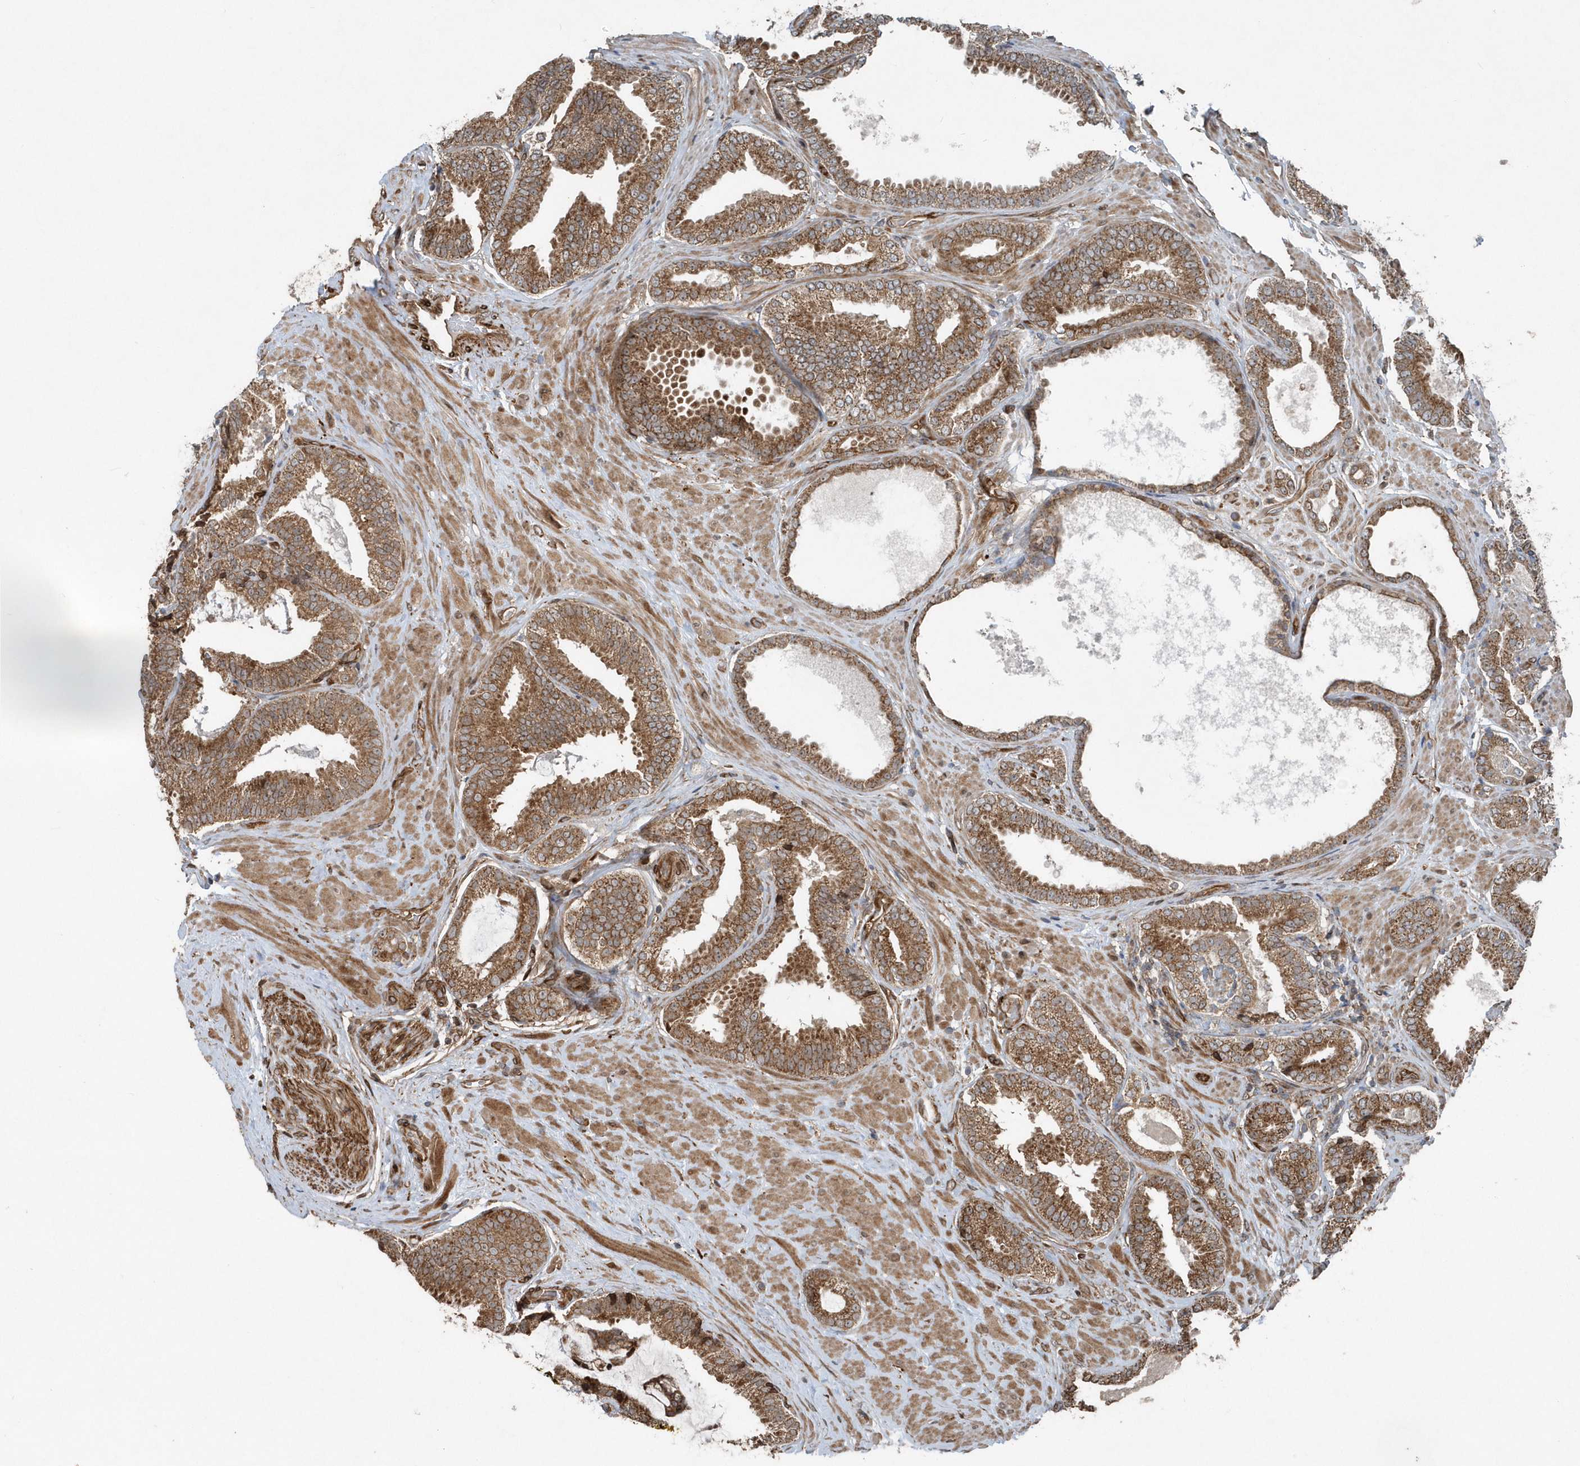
{"staining": {"intensity": "moderate", "quantity": ">75%", "location": "cytoplasmic/membranous"}, "tissue": "prostate cancer", "cell_type": "Tumor cells", "image_type": "cancer", "snomed": [{"axis": "morphology", "description": "Normal tissue, NOS"}, {"axis": "morphology", "description": "Adenocarcinoma, Low grade"}, {"axis": "topography", "description": "Prostate"}, {"axis": "topography", "description": "Peripheral nerve tissue"}], "caption": "Prostate cancer (low-grade adenocarcinoma) stained with DAB immunohistochemistry reveals medium levels of moderate cytoplasmic/membranous positivity in approximately >75% of tumor cells. The protein is shown in brown color, while the nuclei are stained blue.", "gene": "MCC", "patient": {"sex": "male", "age": 71}}